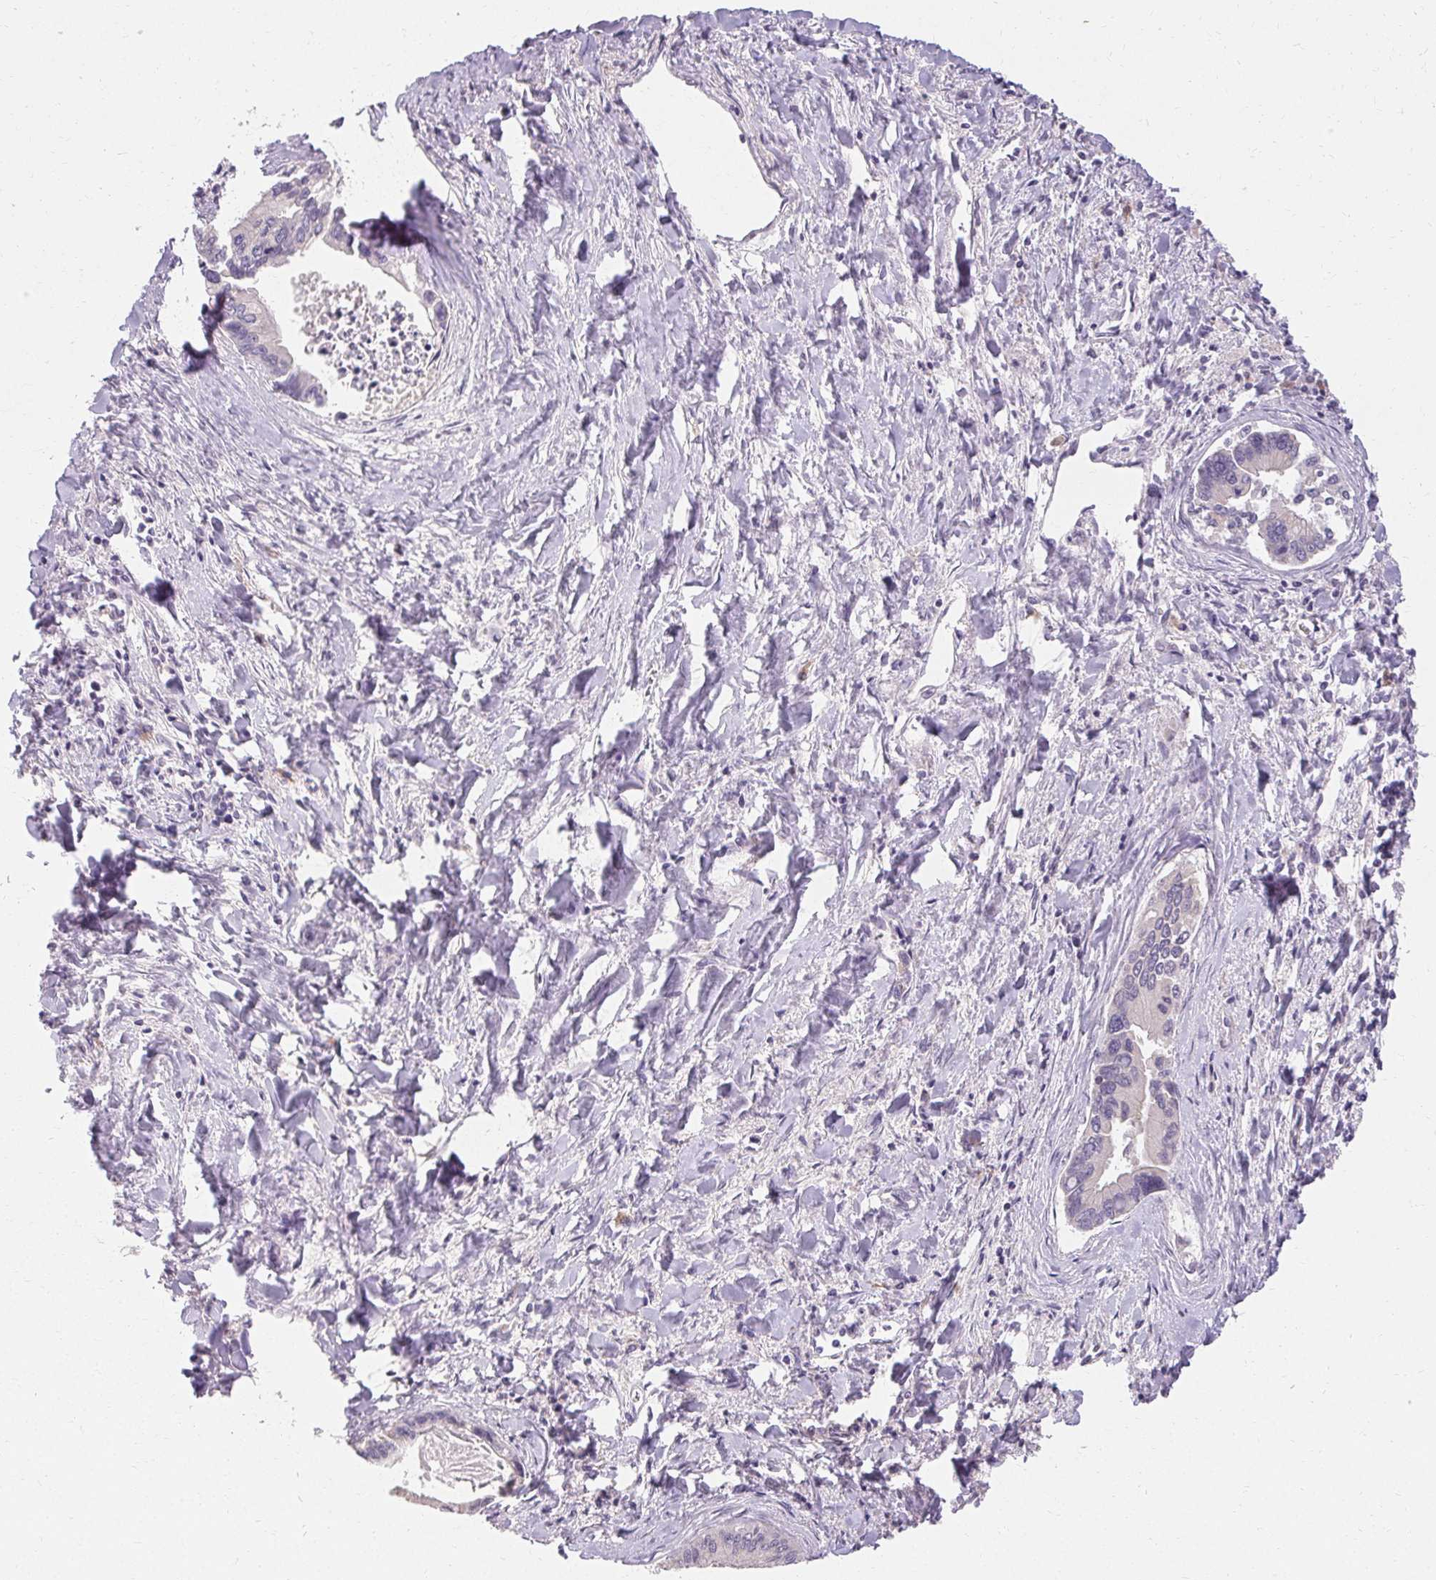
{"staining": {"intensity": "negative", "quantity": "none", "location": "none"}, "tissue": "liver cancer", "cell_type": "Tumor cells", "image_type": "cancer", "snomed": [{"axis": "morphology", "description": "Cholangiocarcinoma"}, {"axis": "topography", "description": "Liver"}], "caption": "This micrograph is of liver cholangiocarcinoma stained with immunohistochemistry to label a protein in brown with the nuclei are counter-stained blue. There is no expression in tumor cells.", "gene": "TMEM52B", "patient": {"sex": "male", "age": 66}}